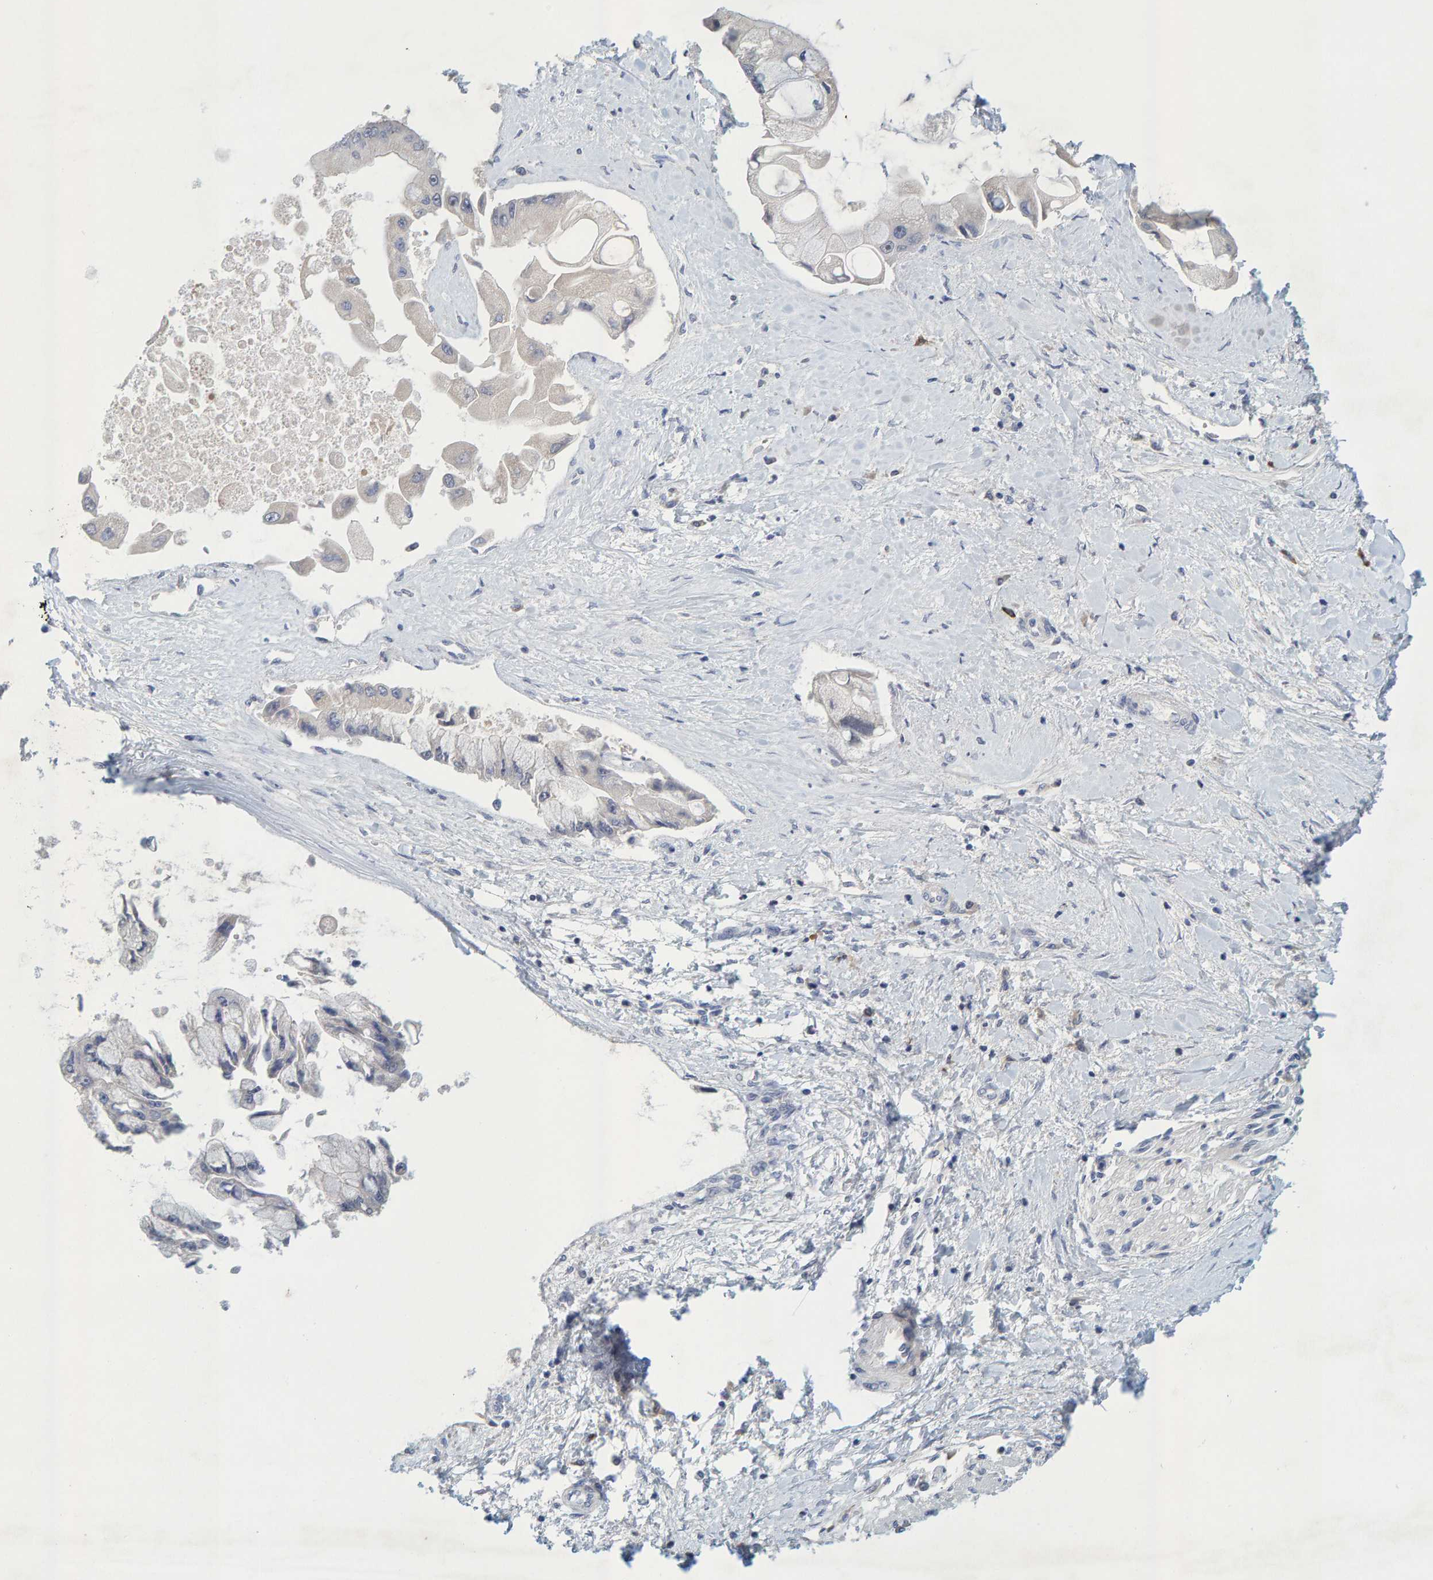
{"staining": {"intensity": "negative", "quantity": "none", "location": "none"}, "tissue": "liver cancer", "cell_type": "Tumor cells", "image_type": "cancer", "snomed": [{"axis": "morphology", "description": "Cholangiocarcinoma"}, {"axis": "topography", "description": "Liver"}], "caption": "This is an immunohistochemistry photomicrograph of cholangiocarcinoma (liver). There is no staining in tumor cells.", "gene": "ZNF77", "patient": {"sex": "male", "age": 50}}